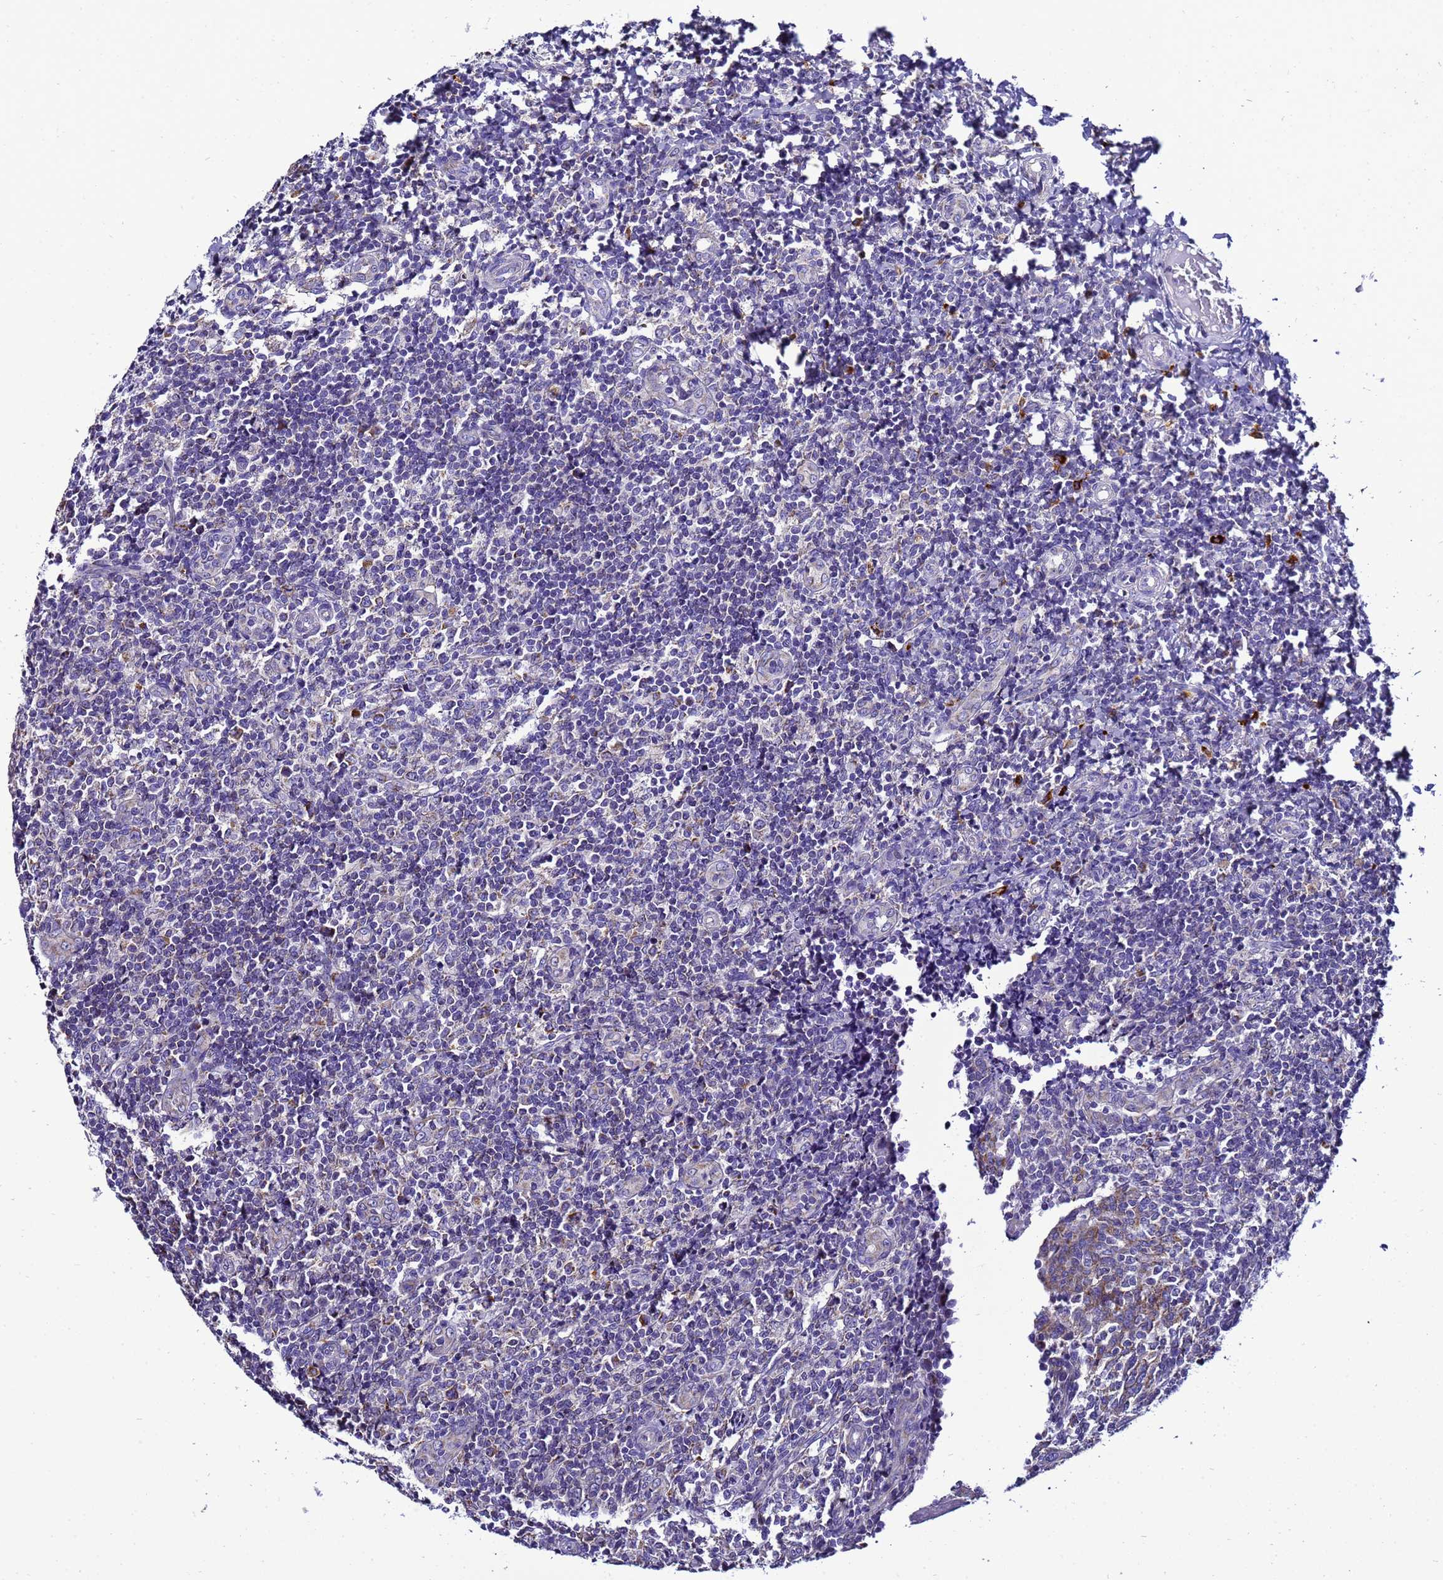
{"staining": {"intensity": "moderate", "quantity": "<25%", "location": "cytoplasmic/membranous"}, "tissue": "tonsil", "cell_type": "Germinal center cells", "image_type": "normal", "snomed": [{"axis": "morphology", "description": "Normal tissue, NOS"}, {"axis": "topography", "description": "Tonsil"}], "caption": "Immunohistochemistry (DAB) staining of normal tonsil demonstrates moderate cytoplasmic/membranous protein expression in about <25% of germinal center cells.", "gene": "HIGD2A", "patient": {"sex": "female", "age": 19}}